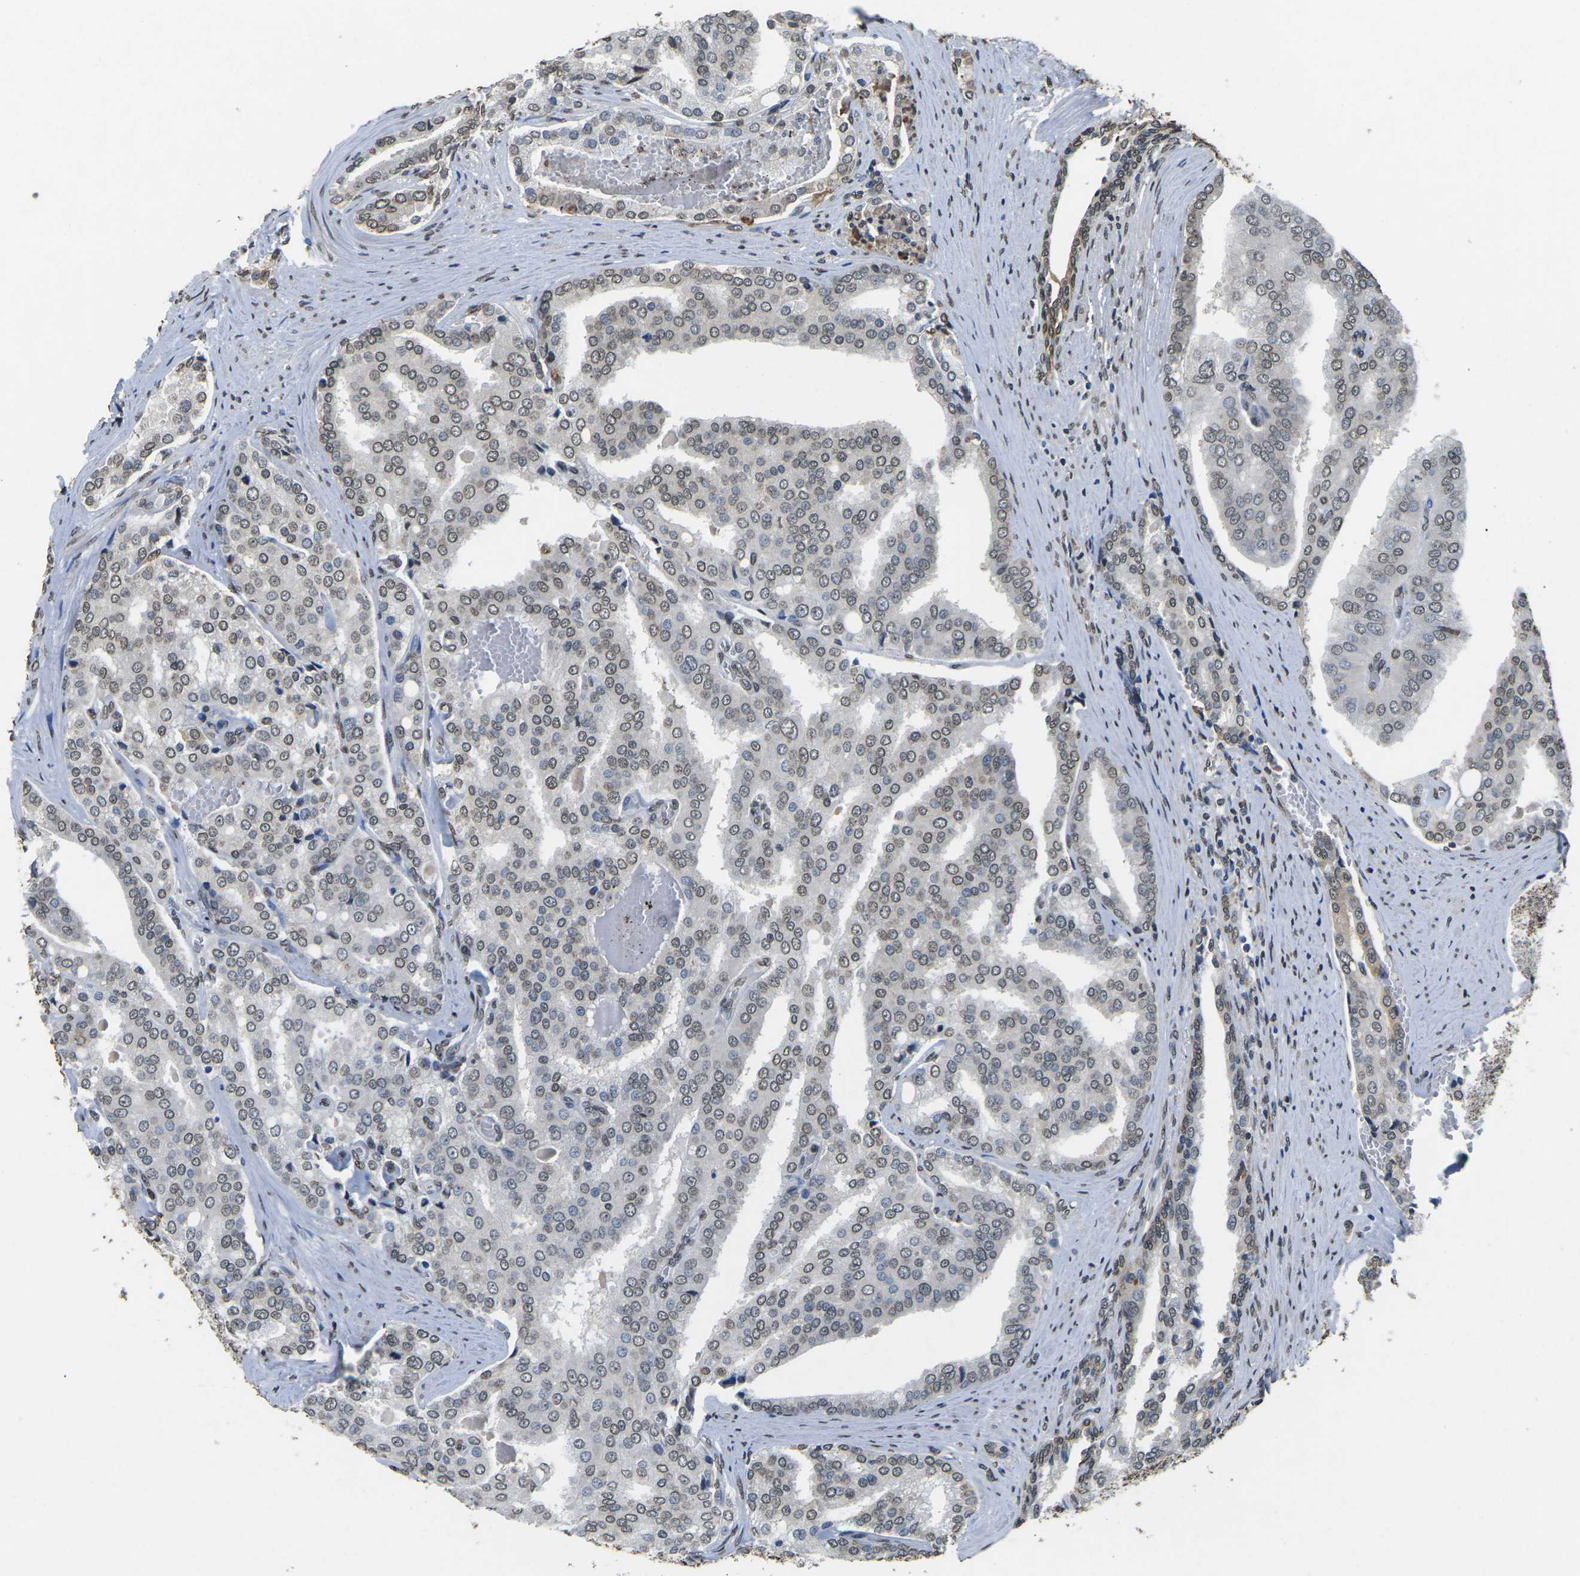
{"staining": {"intensity": "weak", "quantity": "<25%", "location": "nuclear"}, "tissue": "prostate cancer", "cell_type": "Tumor cells", "image_type": "cancer", "snomed": [{"axis": "morphology", "description": "Adenocarcinoma, High grade"}, {"axis": "topography", "description": "Prostate"}], "caption": "Photomicrograph shows no protein staining in tumor cells of prostate adenocarcinoma (high-grade) tissue.", "gene": "SCNN1B", "patient": {"sex": "male", "age": 50}}